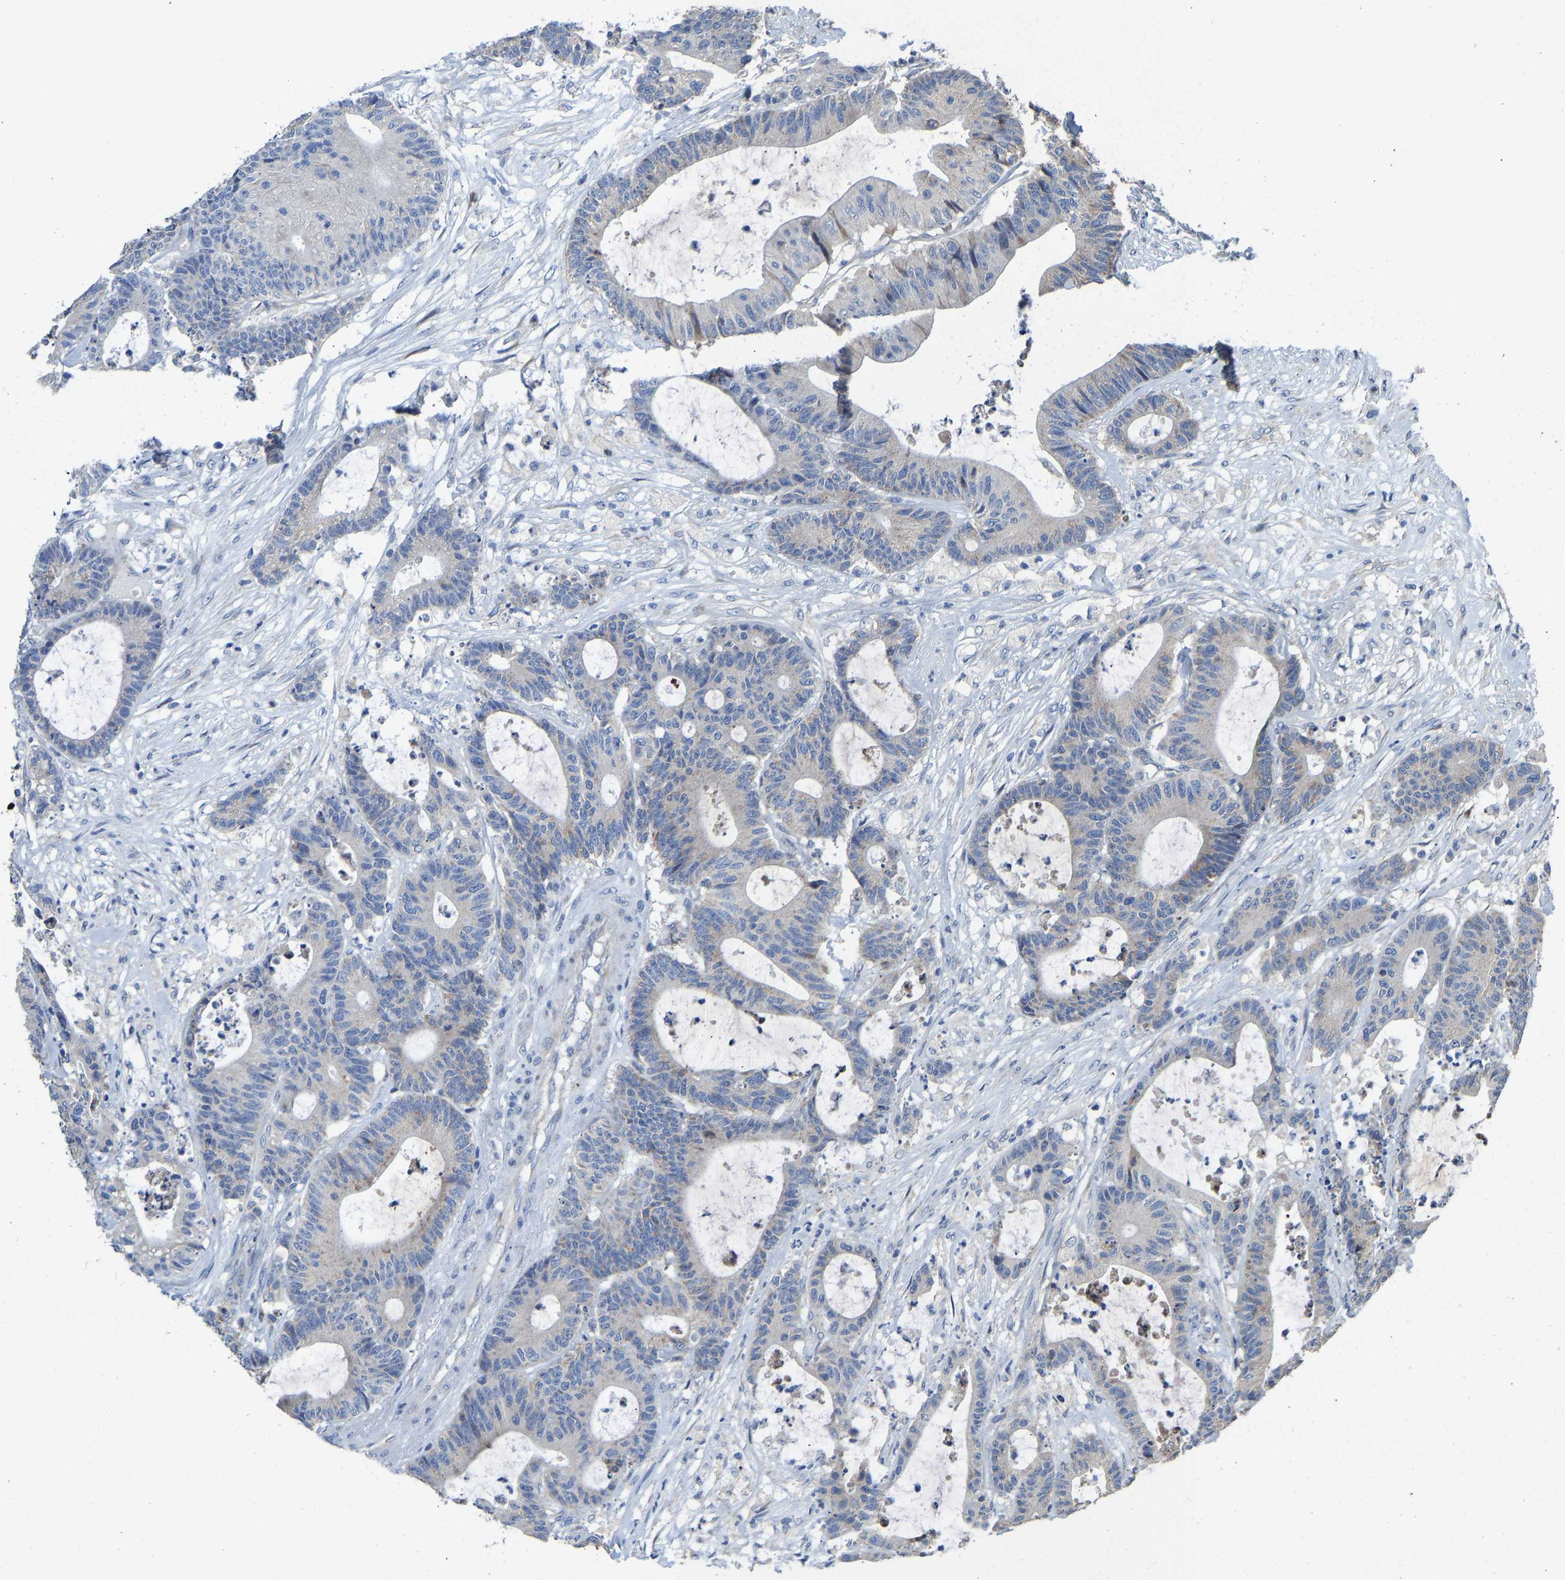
{"staining": {"intensity": "negative", "quantity": "none", "location": "none"}, "tissue": "colorectal cancer", "cell_type": "Tumor cells", "image_type": "cancer", "snomed": [{"axis": "morphology", "description": "Adenocarcinoma, NOS"}, {"axis": "topography", "description": "Colon"}], "caption": "This is a histopathology image of immunohistochemistry staining of colorectal cancer (adenocarcinoma), which shows no staining in tumor cells. (DAB IHC with hematoxylin counter stain).", "gene": "TMEM150A", "patient": {"sex": "female", "age": 84}}